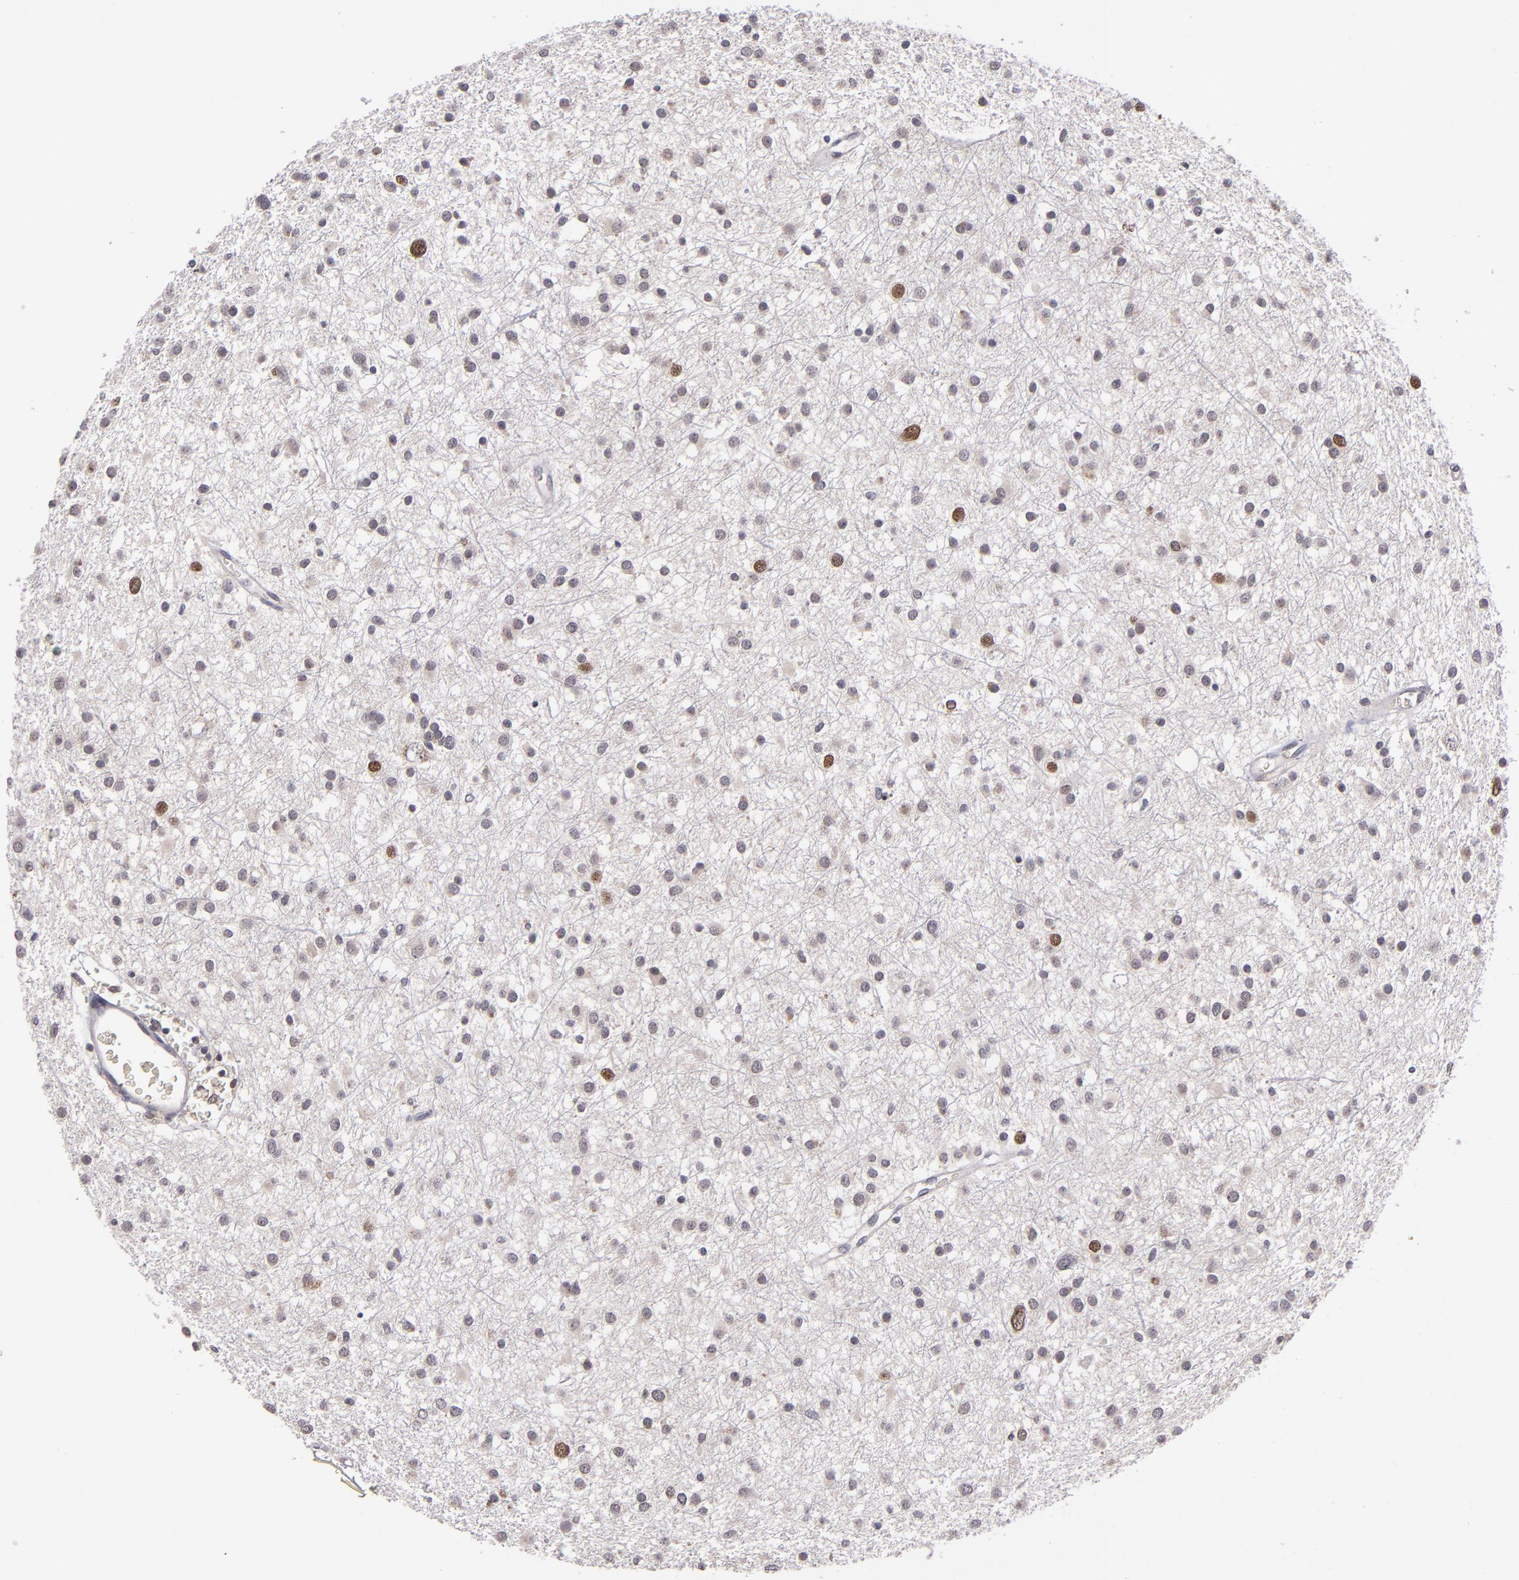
{"staining": {"intensity": "moderate", "quantity": "<25%", "location": "nuclear"}, "tissue": "glioma", "cell_type": "Tumor cells", "image_type": "cancer", "snomed": [{"axis": "morphology", "description": "Glioma, malignant, Low grade"}, {"axis": "topography", "description": "Brain"}], "caption": "Moderate nuclear positivity is appreciated in about <25% of tumor cells in malignant glioma (low-grade).", "gene": "CDC7", "patient": {"sex": "female", "age": 36}}